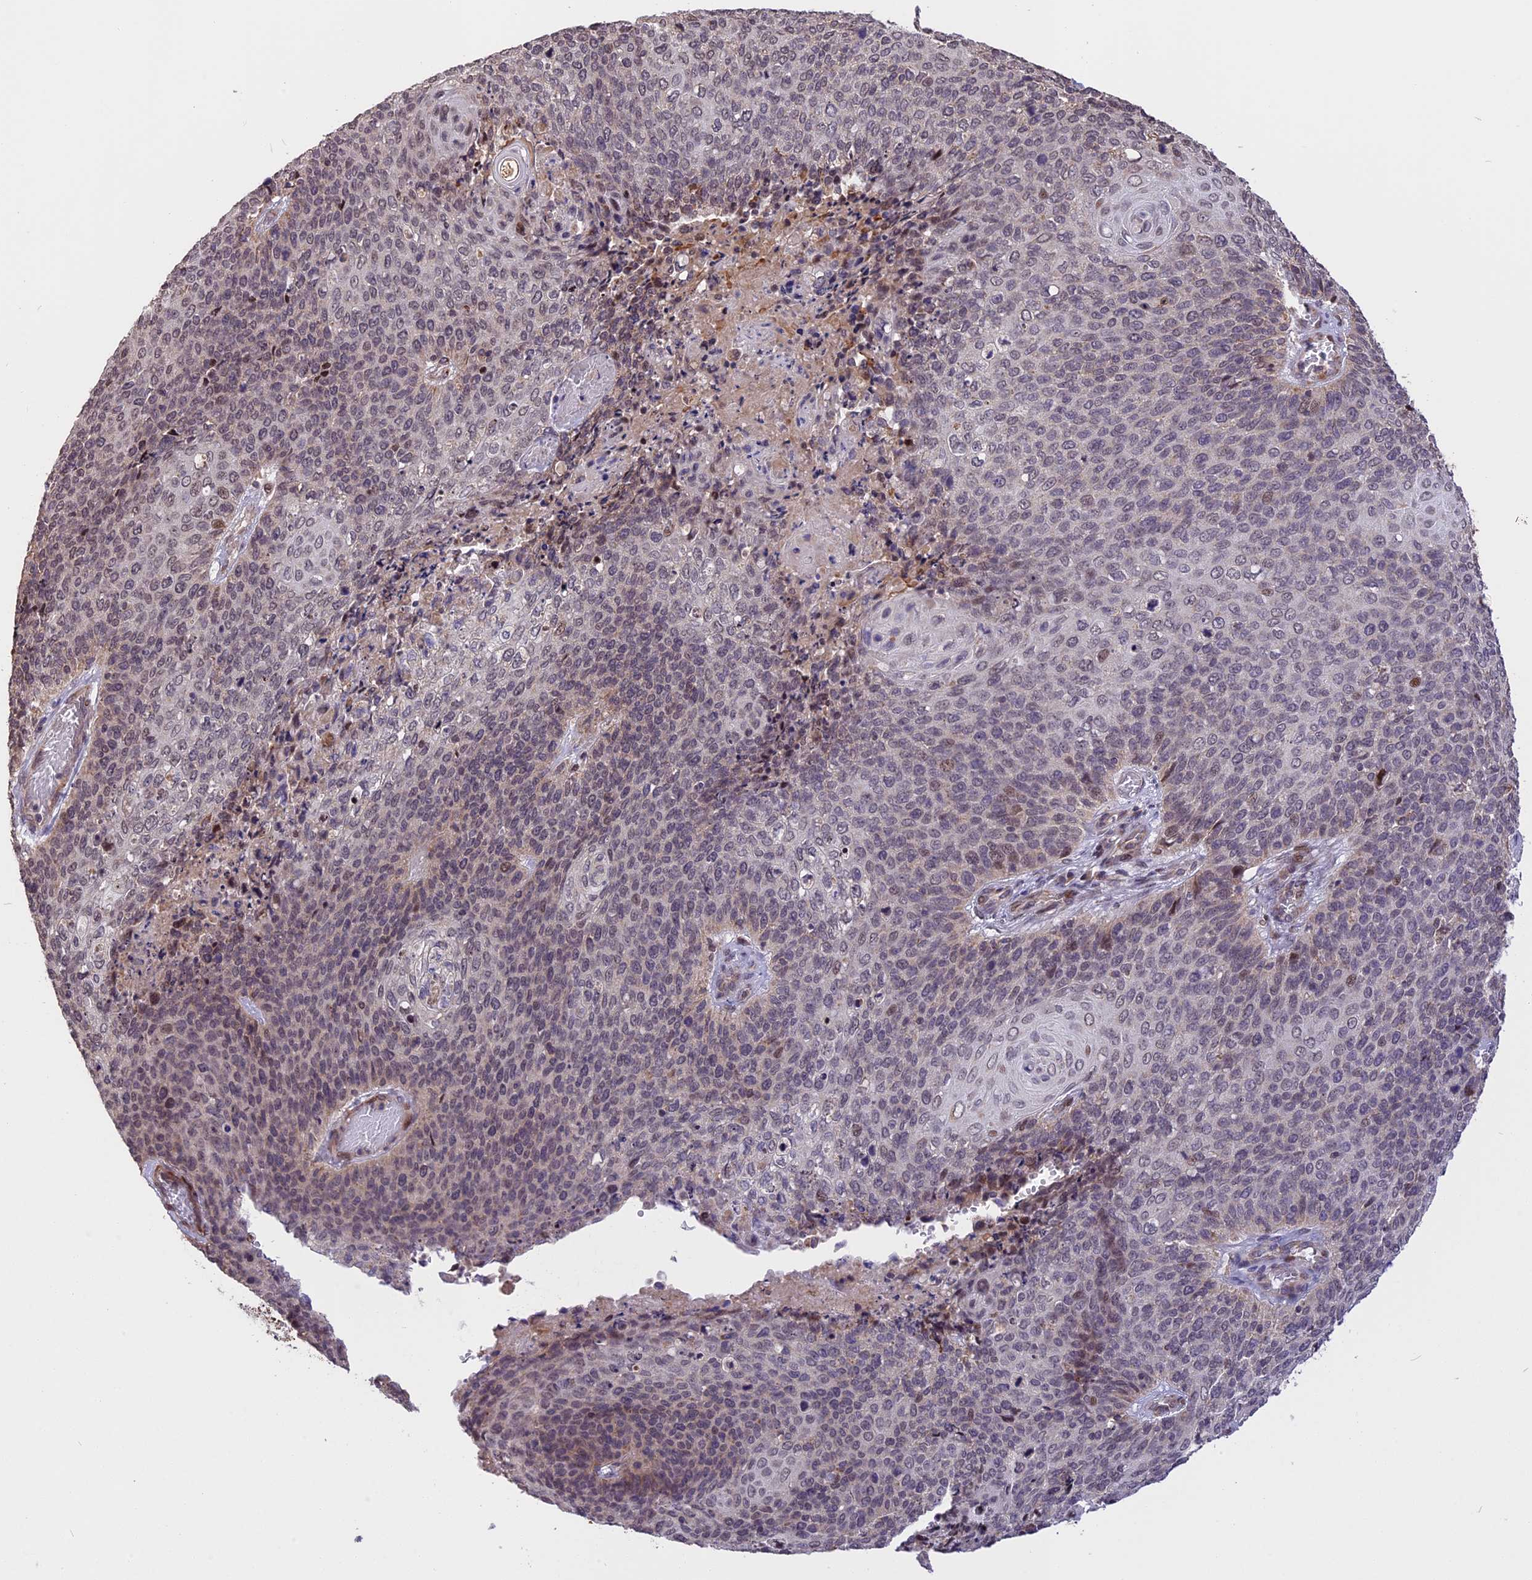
{"staining": {"intensity": "weak", "quantity": "25%-75%", "location": "nuclear"}, "tissue": "cervical cancer", "cell_type": "Tumor cells", "image_type": "cancer", "snomed": [{"axis": "morphology", "description": "Squamous cell carcinoma, NOS"}, {"axis": "topography", "description": "Cervix"}], "caption": "This image shows squamous cell carcinoma (cervical) stained with immunohistochemistry (IHC) to label a protein in brown. The nuclear of tumor cells show weak positivity for the protein. Nuclei are counter-stained blue.", "gene": "RERGL", "patient": {"sex": "female", "age": 39}}